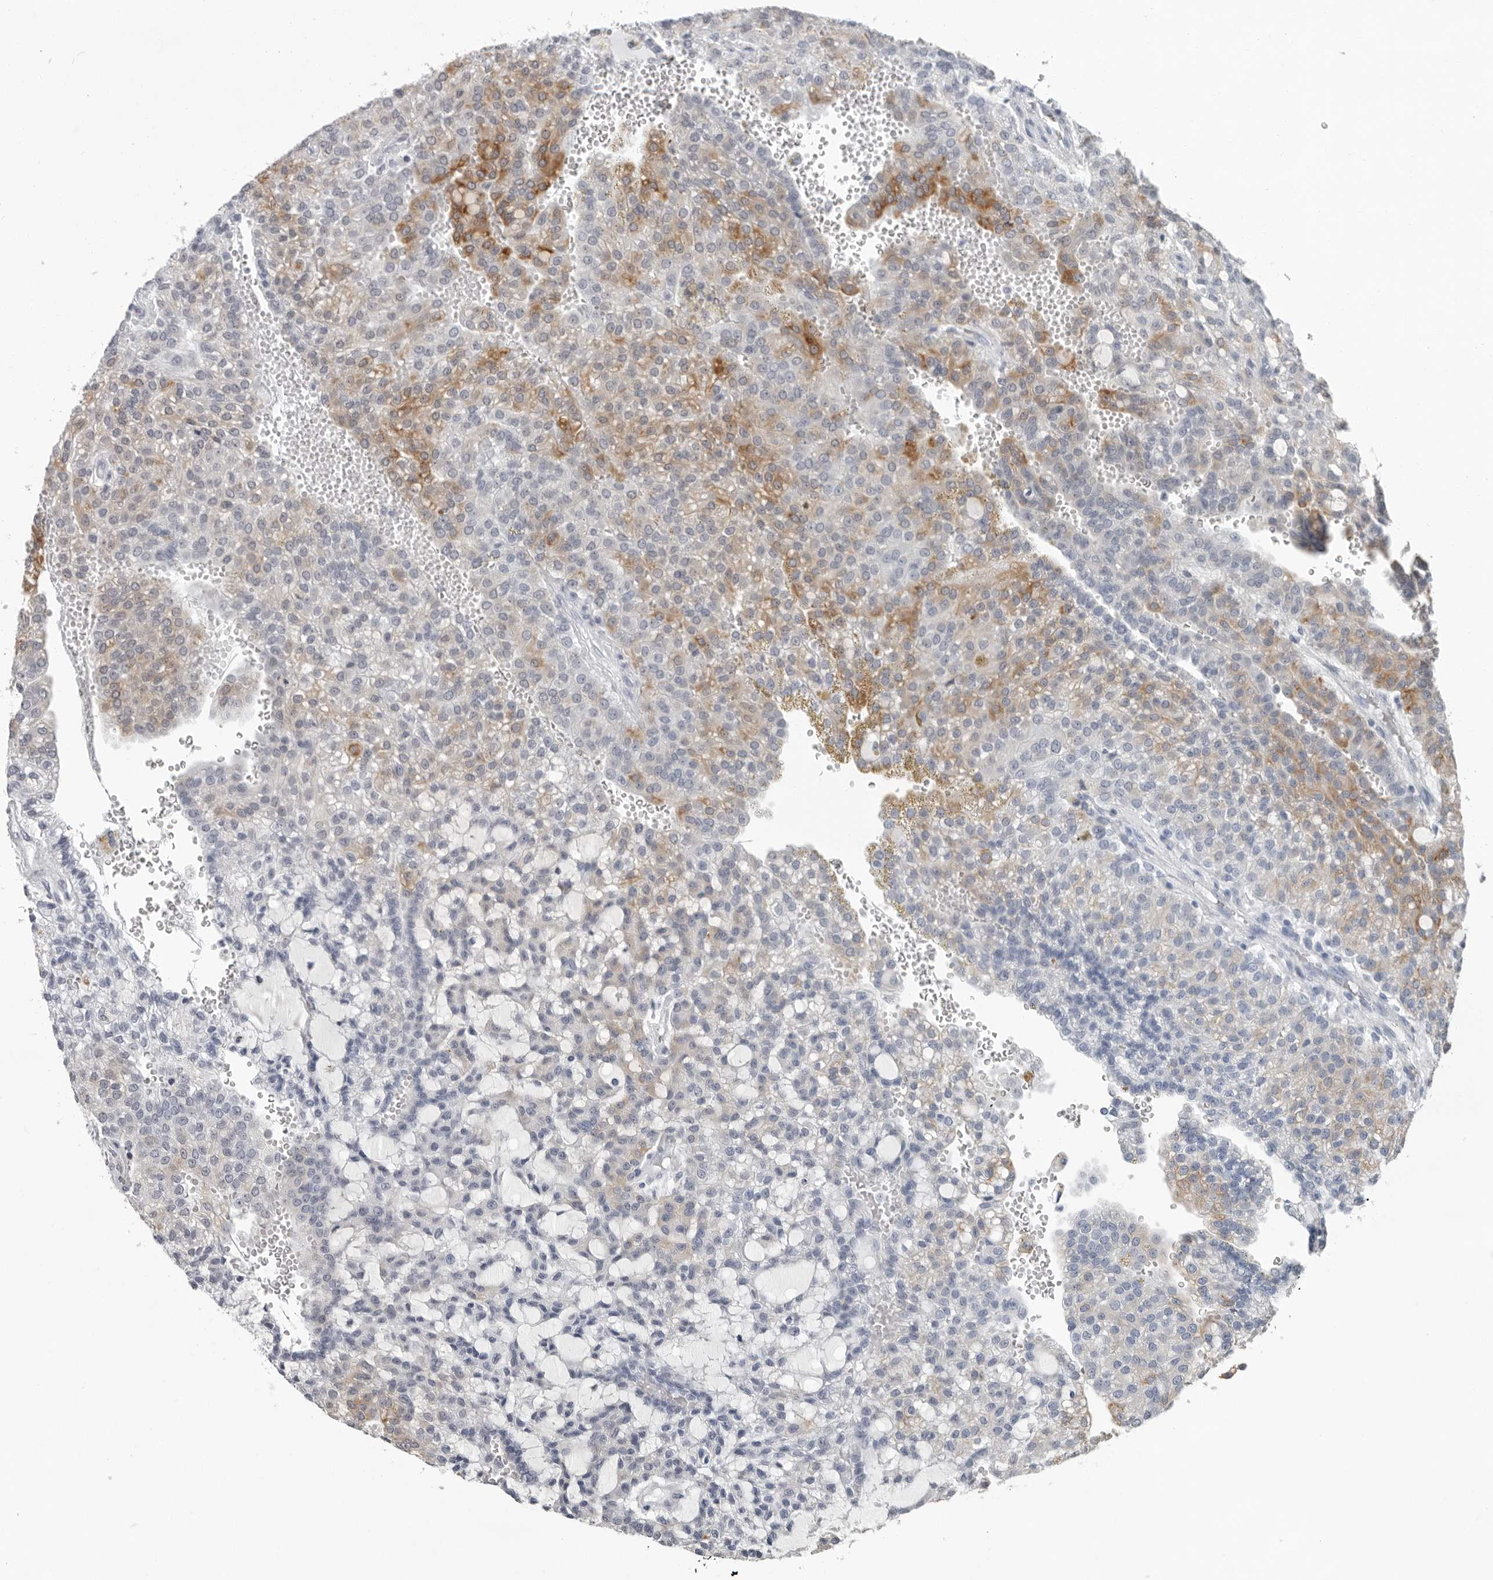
{"staining": {"intensity": "moderate", "quantity": "25%-75%", "location": "cytoplasmic/membranous"}, "tissue": "renal cancer", "cell_type": "Tumor cells", "image_type": "cancer", "snomed": [{"axis": "morphology", "description": "Adenocarcinoma, NOS"}, {"axis": "topography", "description": "Kidney"}], "caption": "DAB (3,3'-diaminobenzidine) immunohistochemical staining of renal cancer displays moderate cytoplasmic/membranous protein expression in approximately 25%-75% of tumor cells.", "gene": "CCDC28B", "patient": {"sex": "male", "age": 63}}